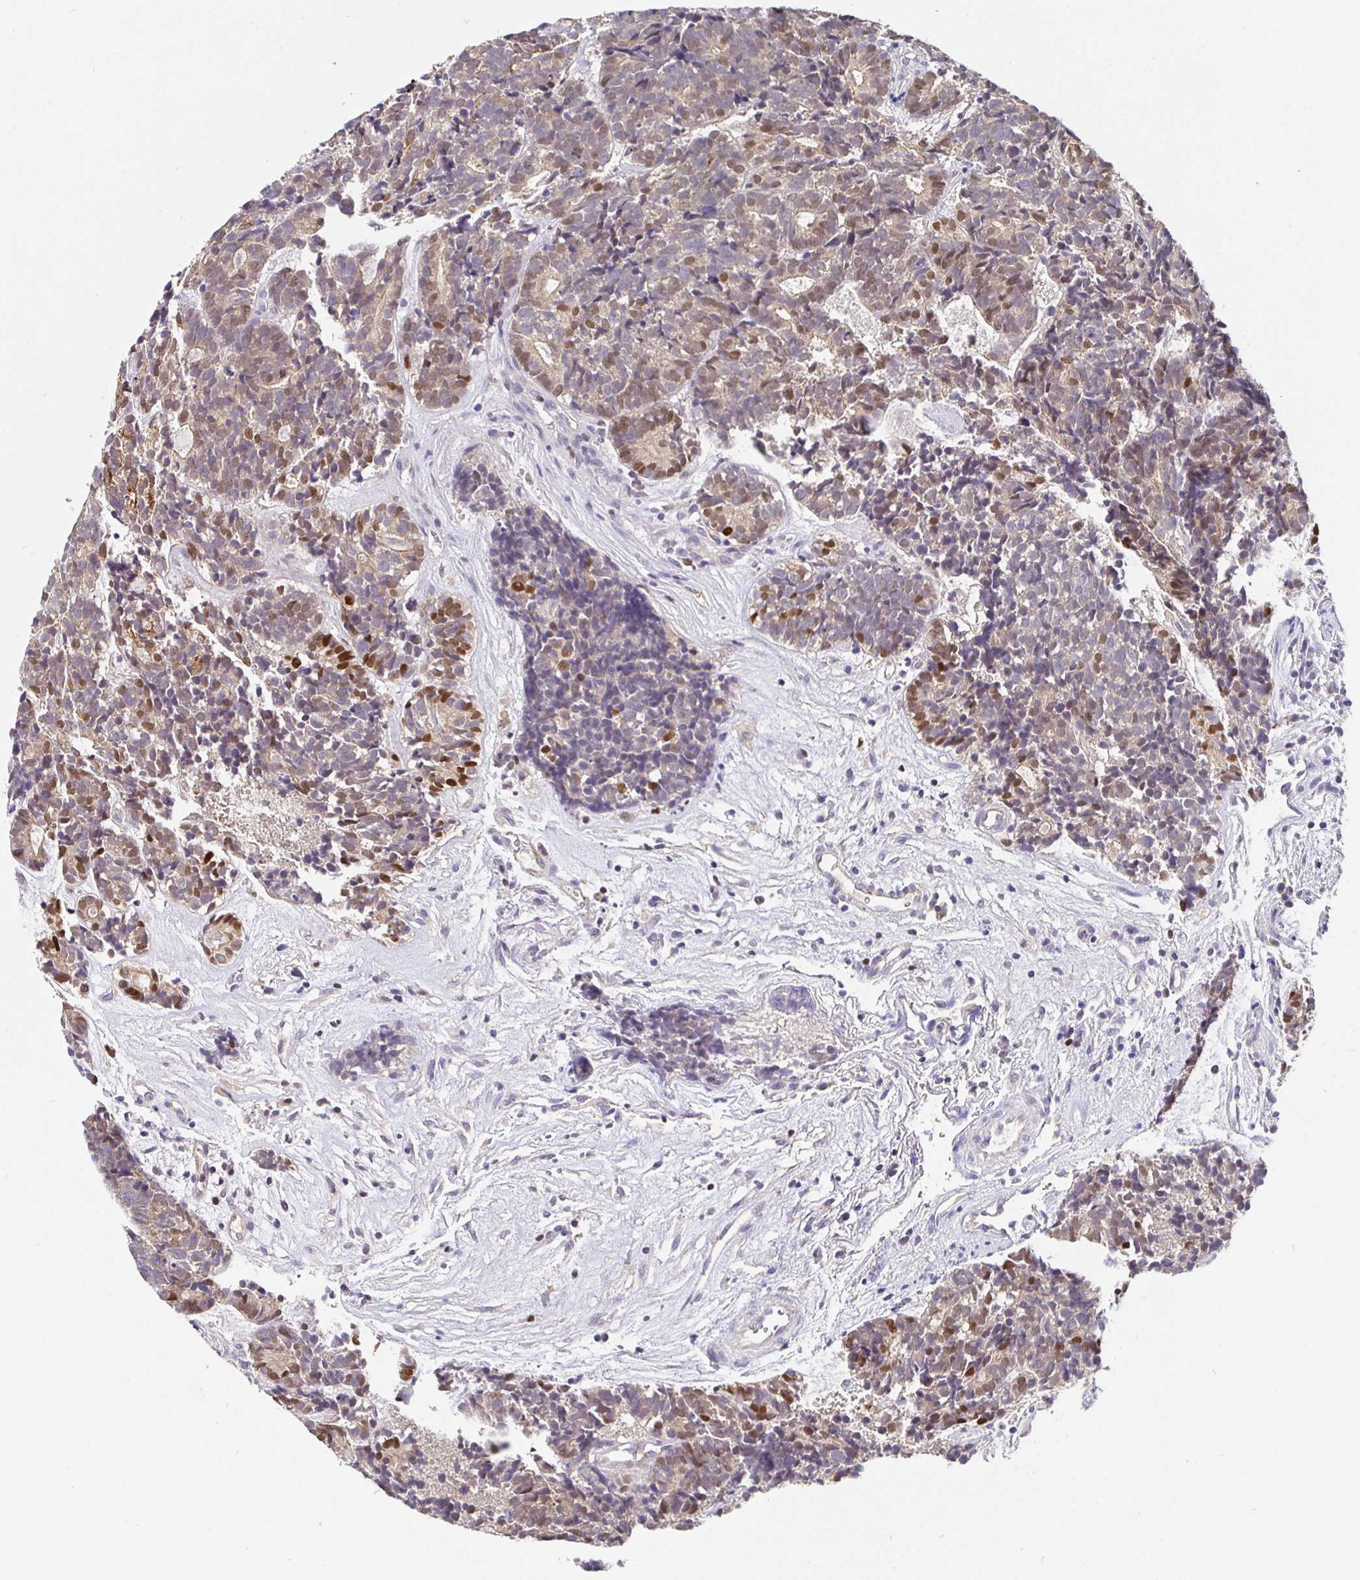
{"staining": {"intensity": "moderate", "quantity": "<25%", "location": "nuclear"}, "tissue": "head and neck cancer", "cell_type": "Tumor cells", "image_type": "cancer", "snomed": [{"axis": "morphology", "description": "Adenocarcinoma, NOS"}, {"axis": "topography", "description": "Head-Neck"}], "caption": "There is low levels of moderate nuclear positivity in tumor cells of head and neck cancer, as demonstrated by immunohistochemical staining (brown color).", "gene": "SATB1", "patient": {"sex": "female", "age": 81}}